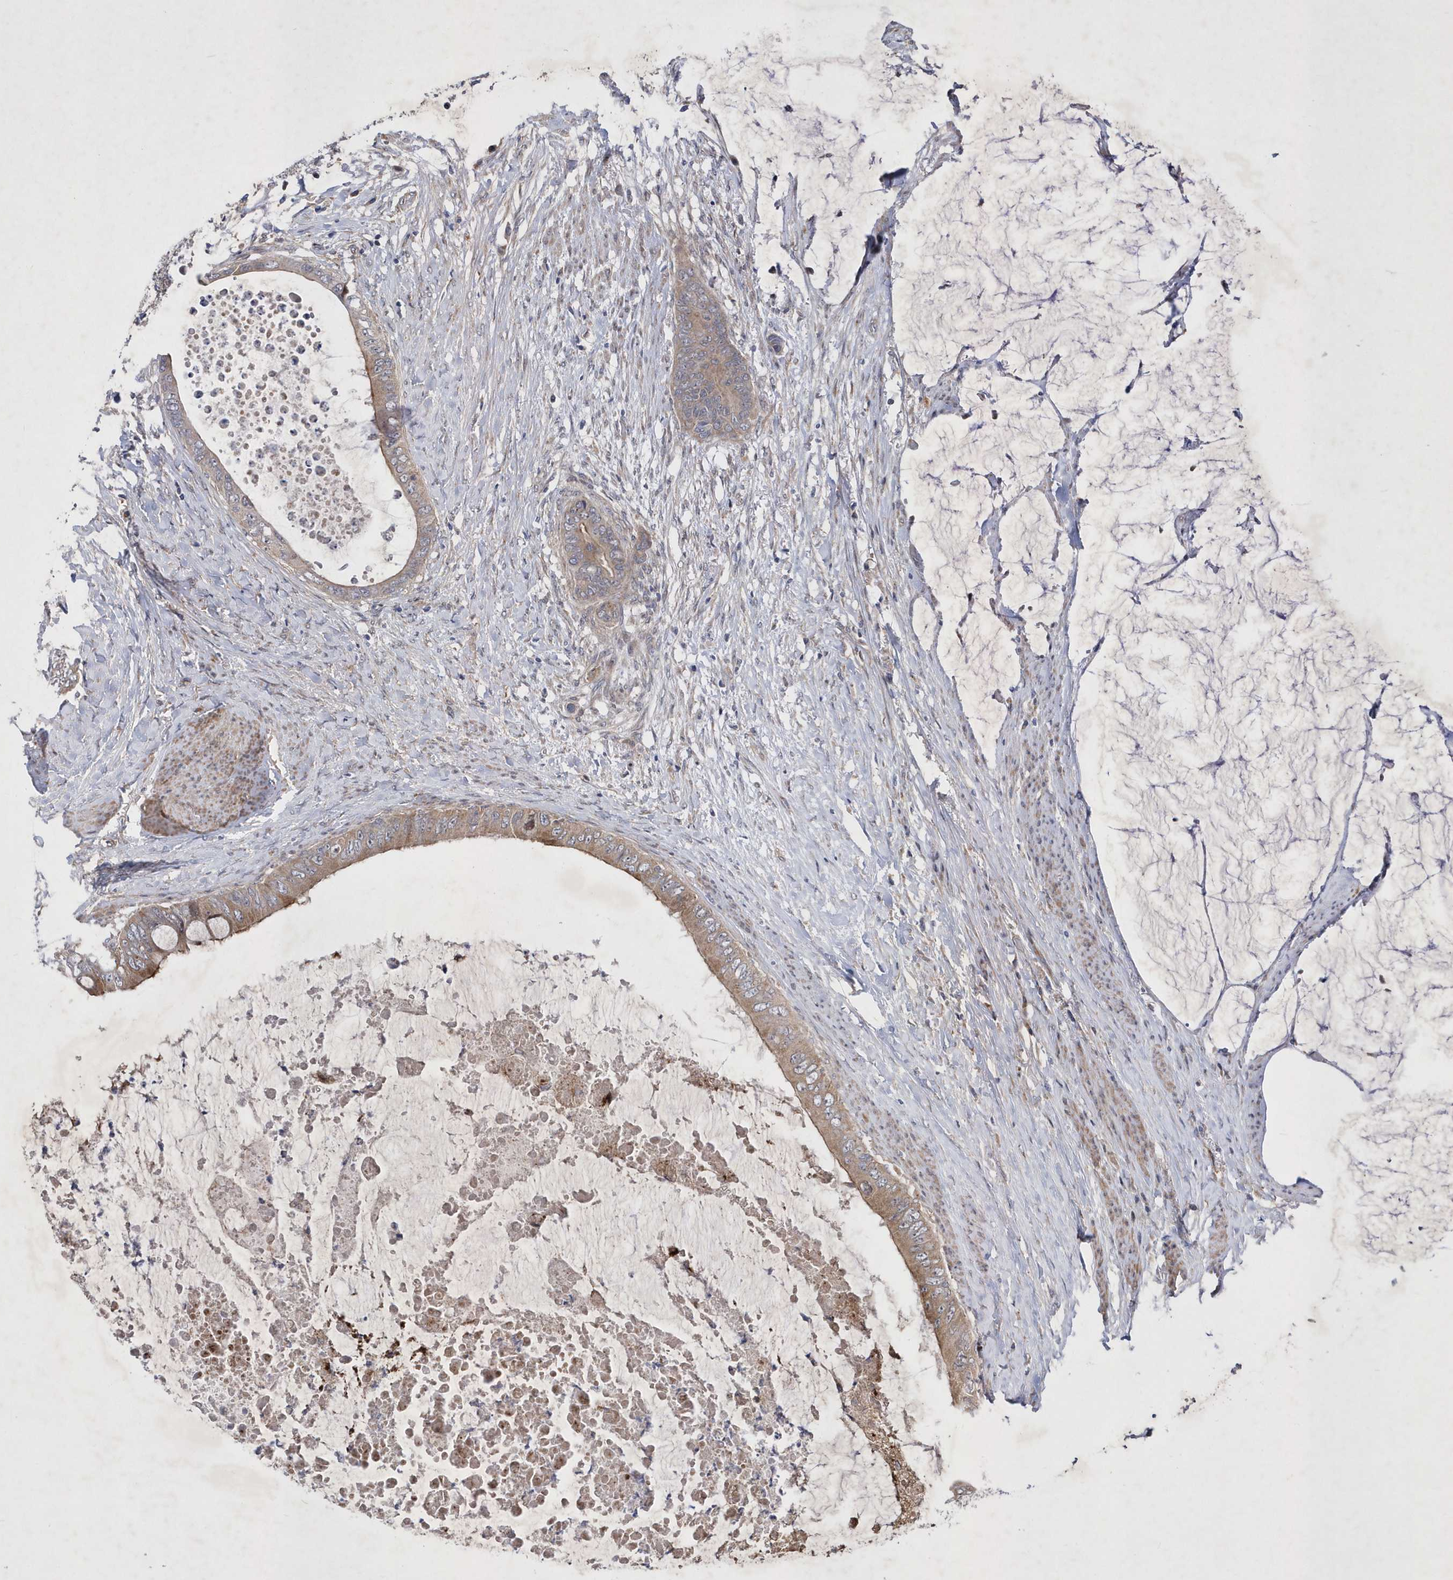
{"staining": {"intensity": "moderate", "quantity": ">75%", "location": "cytoplasmic/membranous"}, "tissue": "colorectal cancer", "cell_type": "Tumor cells", "image_type": "cancer", "snomed": [{"axis": "morphology", "description": "Normal tissue, NOS"}, {"axis": "morphology", "description": "Adenocarcinoma, NOS"}, {"axis": "topography", "description": "Rectum"}, {"axis": "topography", "description": "Peripheral nerve tissue"}], "caption": "Protein staining of colorectal adenocarcinoma tissue shows moderate cytoplasmic/membranous positivity in approximately >75% of tumor cells.", "gene": "LONRF2", "patient": {"sex": "female", "age": 77}}